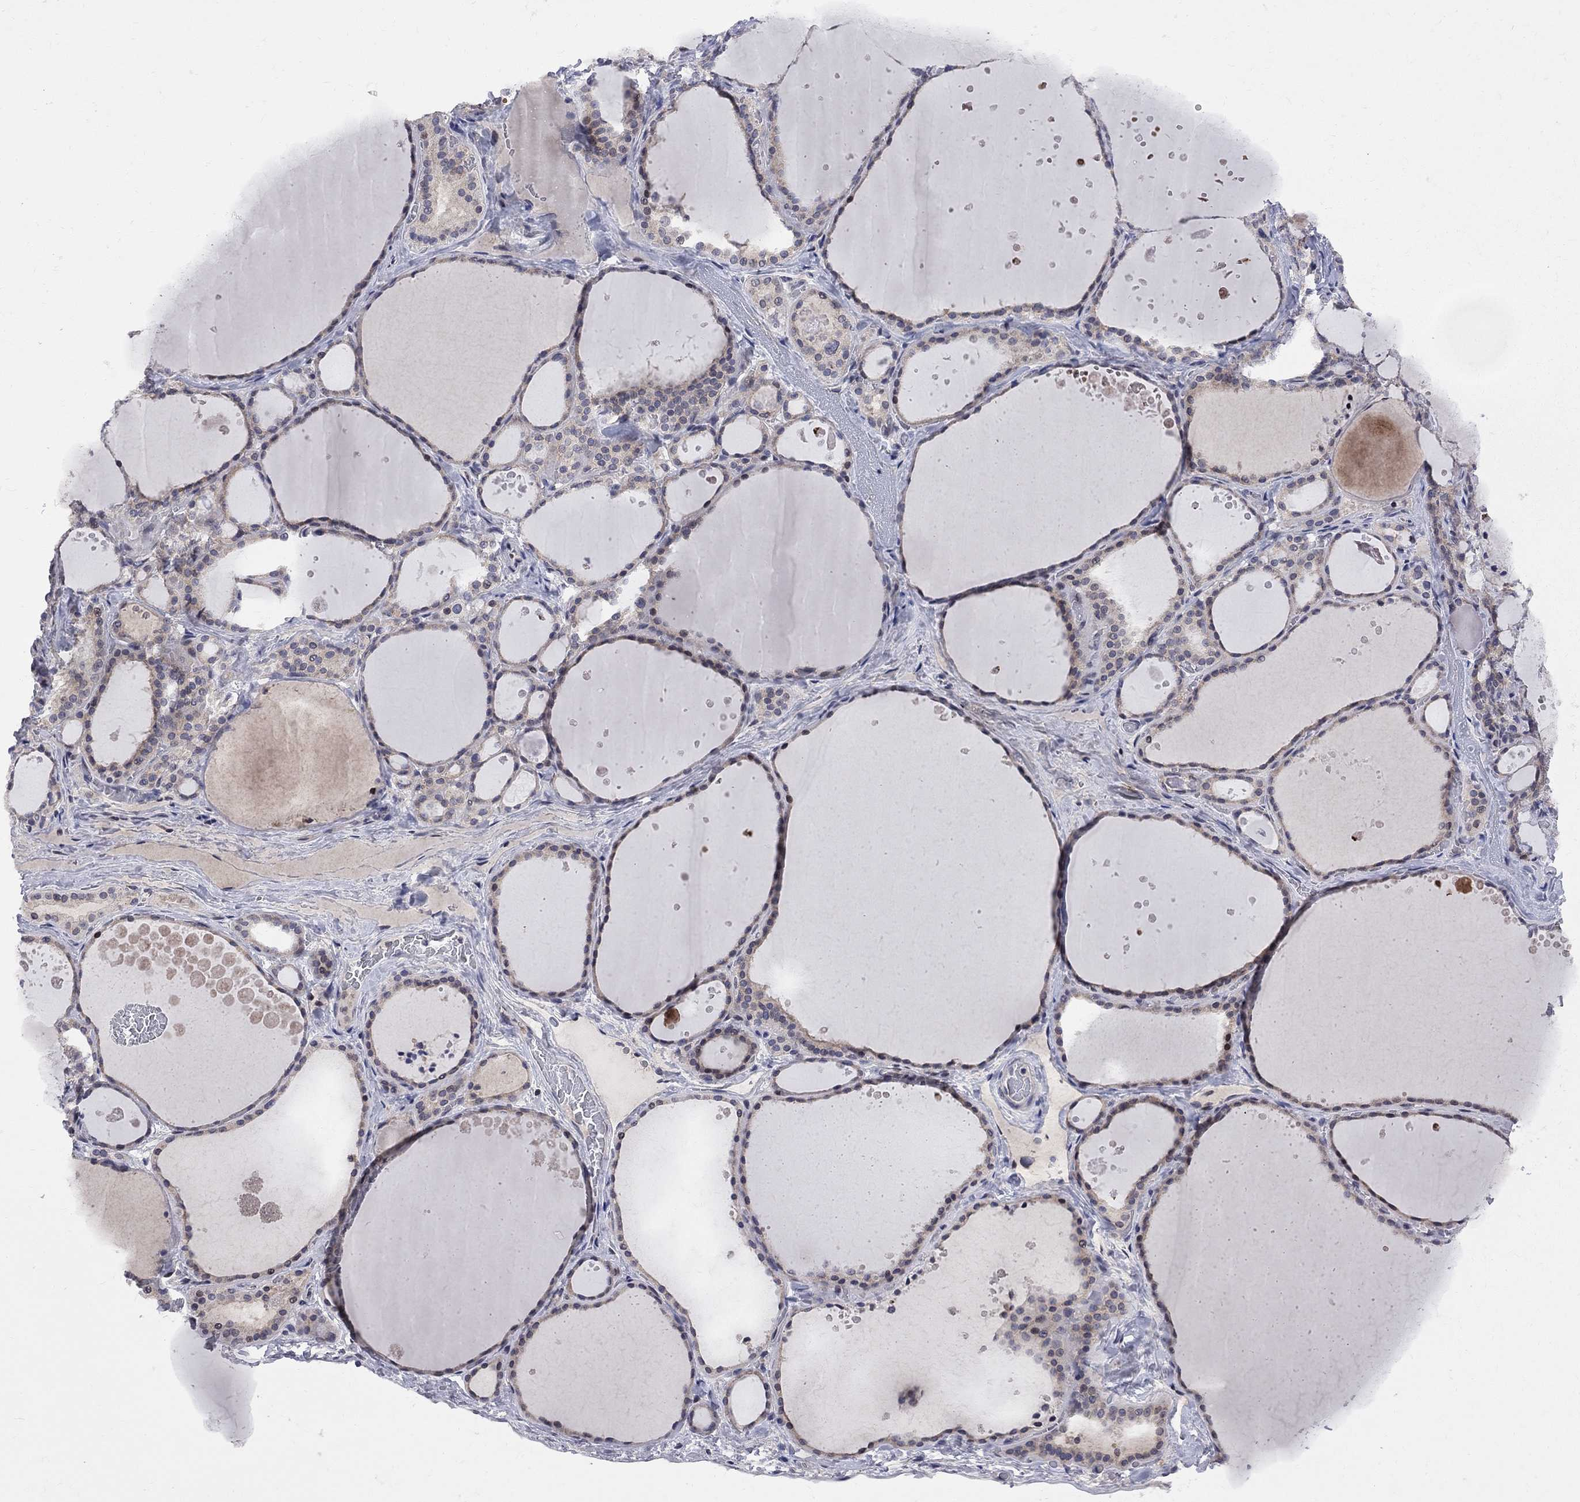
{"staining": {"intensity": "negative", "quantity": "none", "location": "none"}, "tissue": "thyroid gland", "cell_type": "Glandular cells", "image_type": "normal", "snomed": [{"axis": "morphology", "description": "Normal tissue, NOS"}, {"axis": "topography", "description": "Thyroid gland"}], "caption": "IHC photomicrograph of unremarkable thyroid gland: thyroid gland stained with DAB demonstrates no significant protein positivity in glandular cells. Nuclei are stained in blue.", "gene": "CNOT11", "patient": {"sex": "male", "age": 63}}